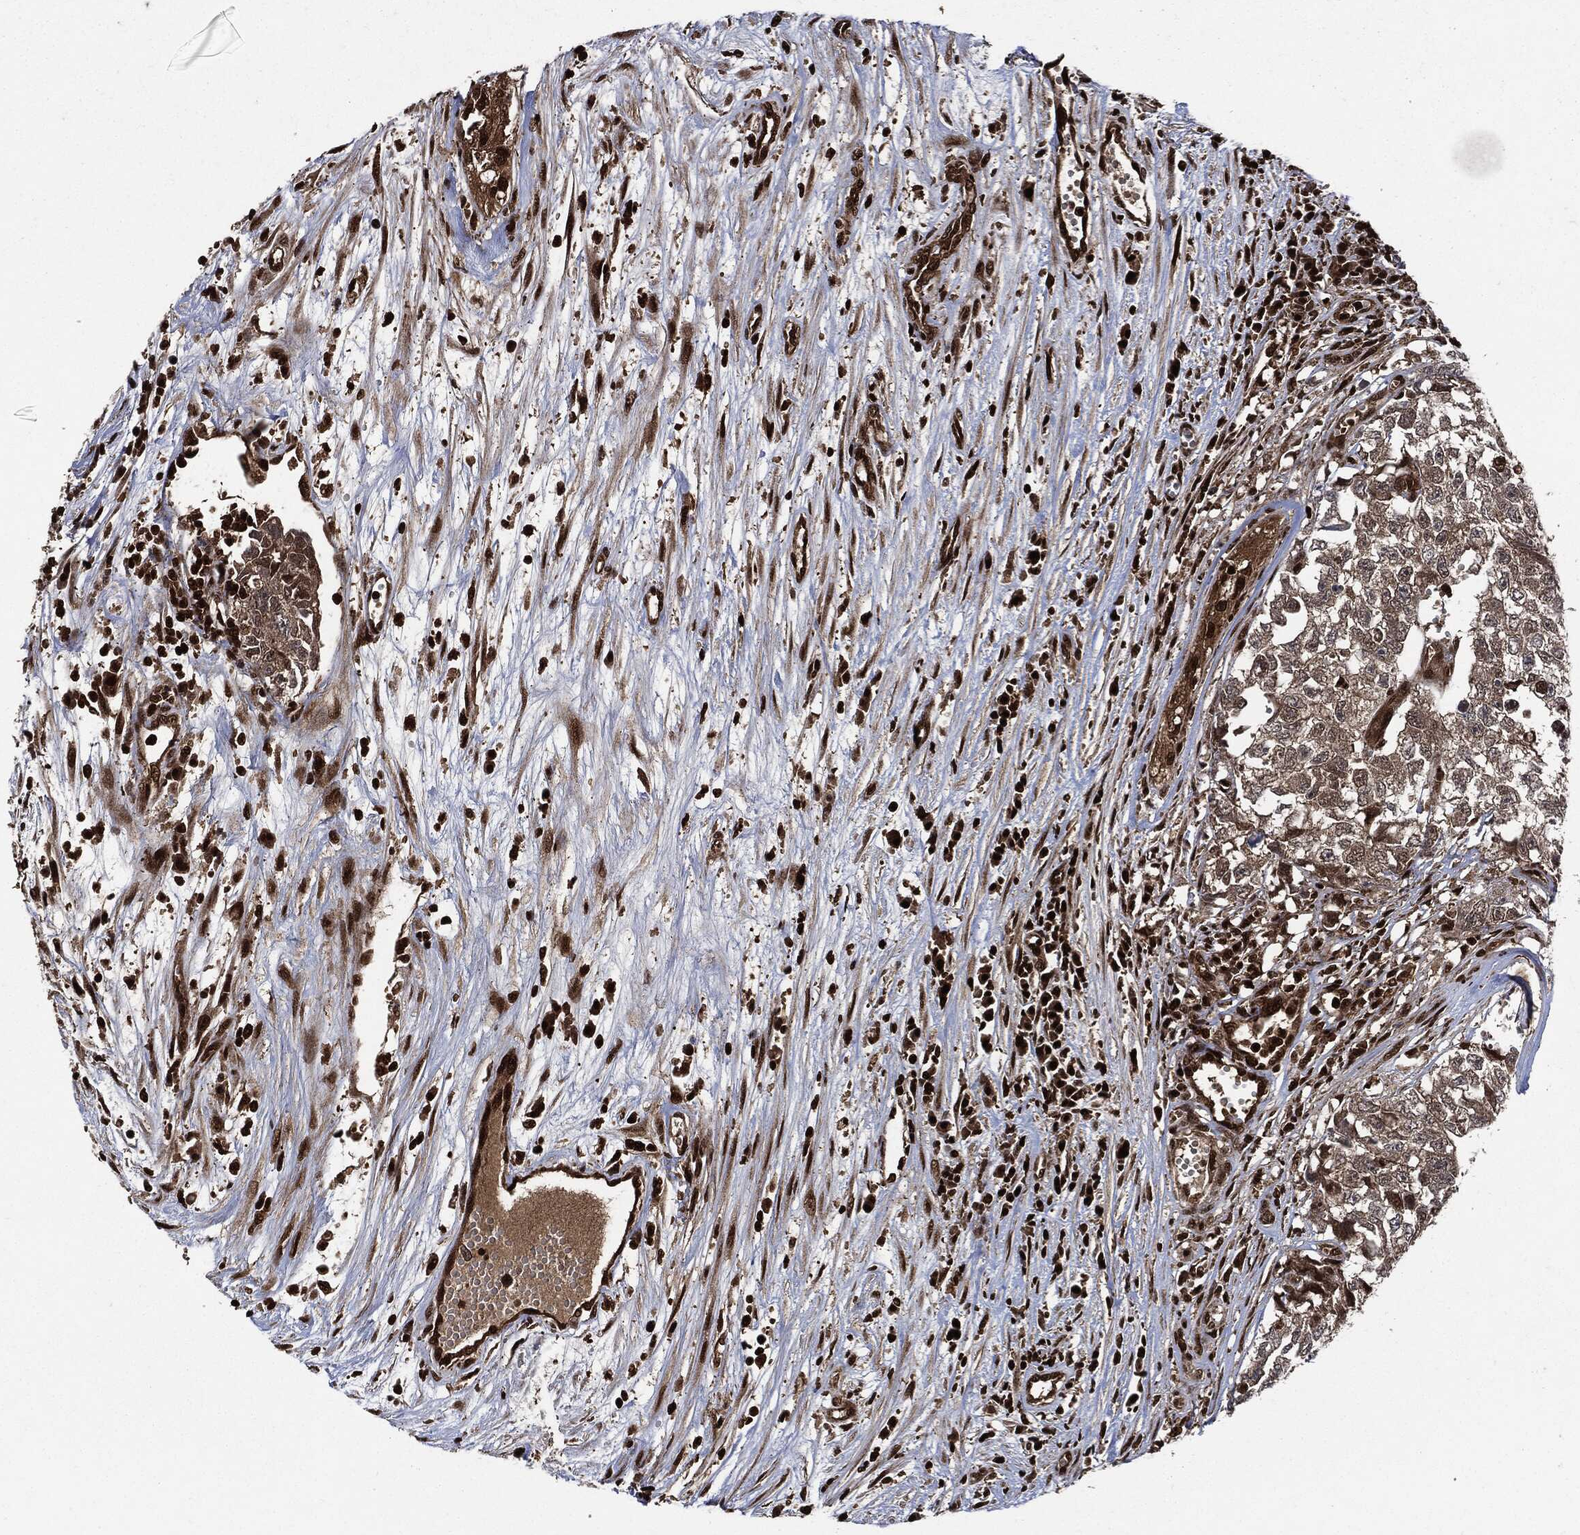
{"staining": {"intensity": "weak", "quantity": ">75%", "location": "cytoplasmic/membranous"}, "tissue": "testis cancer", "cell_type": "Tumor cells", "image_type": "cancer", "snomed": [{"axis": "morphology", "description": "Seminoma, NOS"}, {"axis": "morphology", "description": "Carcinoma, Embryonal, NOS"}, {"axis": "topography", "description": "Testis"}], "caption": "Immunohistochemistry (IHC) (DAB (3,3'-diaminobenzidine)) staining of human testis embryonal carcinoma shows weak cytoplasmic/membranous protein staining in approximately >75% of tumor cells.", "gene": "YWHAB", "patient": {"sex": "male", "age": 22}}